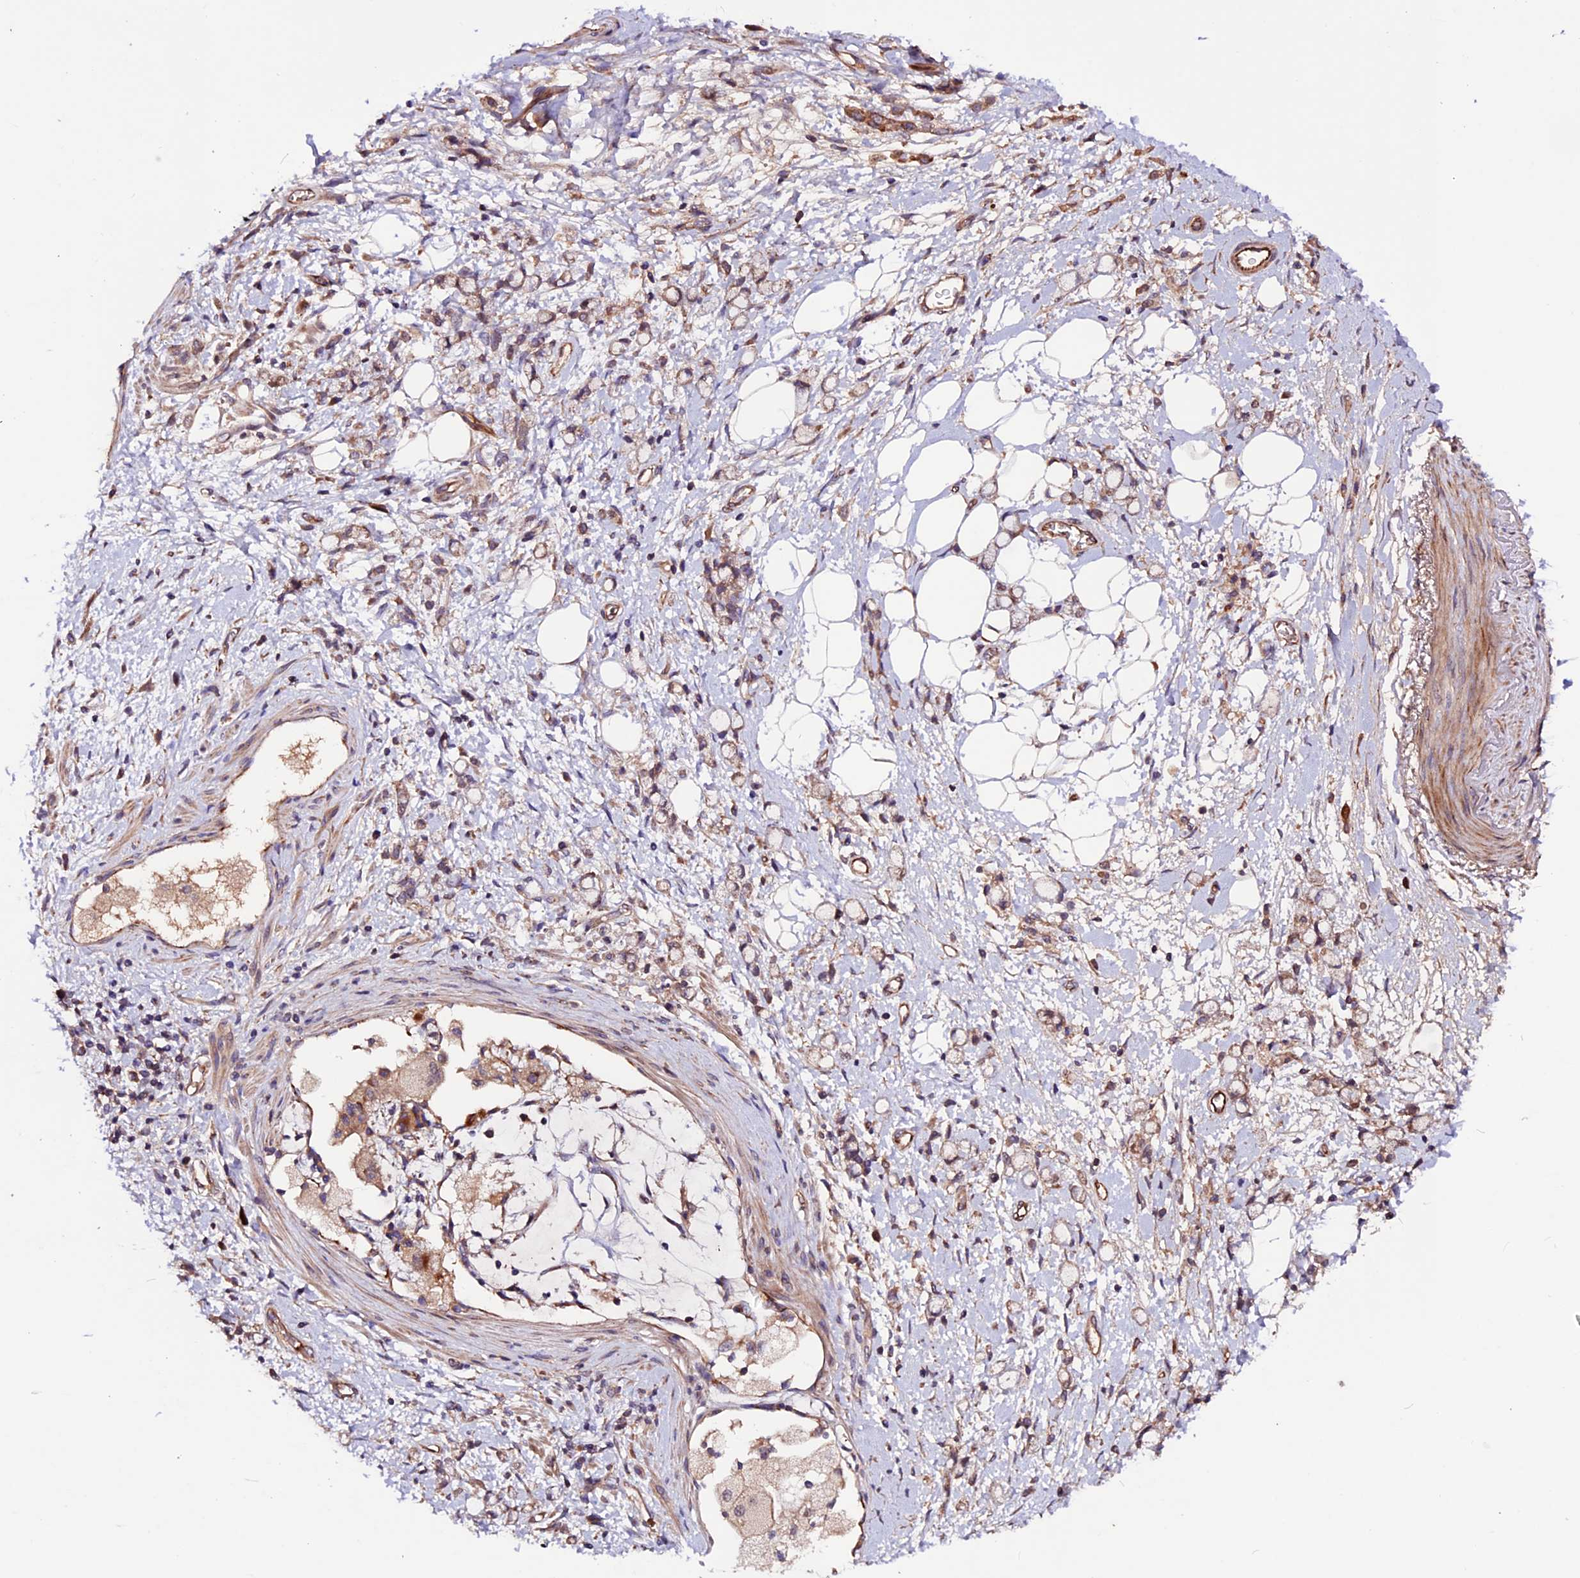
{"staining": {"intensity": "weak", "quantity": ">75%", "location": "cytoplasmic/membranous"}, "tissue": "stomach cancer", "cell_type": "Tumor cells", "image_type": "cancer", "snomed": [{"axis": "morphology", "description": "Adenocarcinoma, NOS"}, {"axis": "topography", "description": "Stomach"}], "caption": "Adenocarcinoma (stomach) was stained to show a protein in brown. There is low levels of weak cytoplasmic/membranous positivity in about >75% of tumor cells.", "gene": "RINL", "patient": {"sex": "female", "age": 60}}